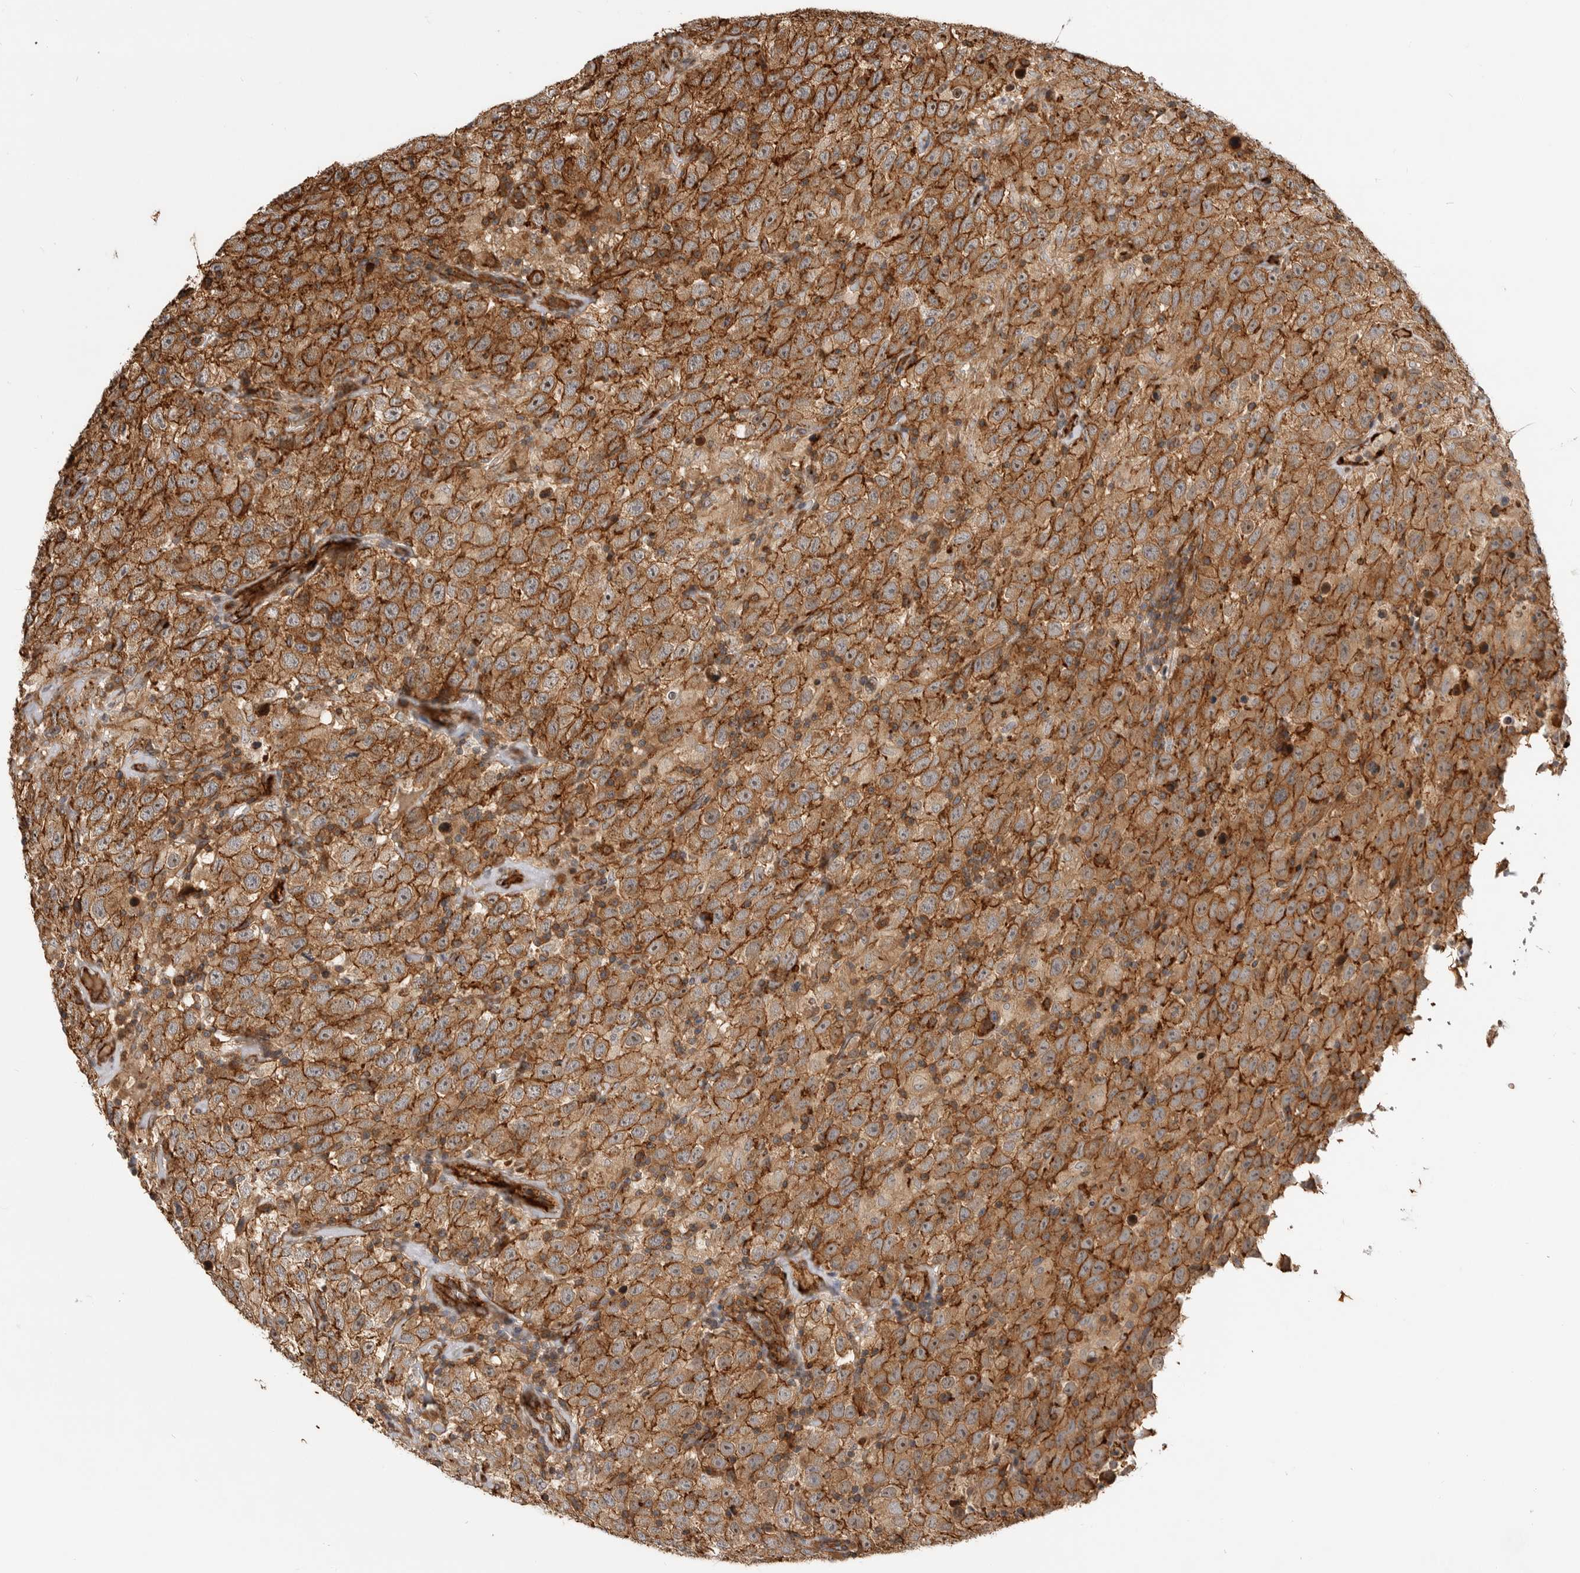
{"staining": {"intensity": "strong", "quantity": ">75%", "location": "cytoplasmic/membranous"}, "tissue": "testis cancer", "cell_type": "Tumor cells", "image_type": "cancer", "snomed": [{"axis": "morphology", "description": "Seminoma, NOS"}, {"axis": "topography", "description": "Testis"}], "caption": "Strong cytoplasmic/membranous protein staining is appreciated in approximately >75% of tumor cells in testis seminoma. The protein of interest is shown in brown color, while the nuclei are stained blue.", "gene": "GPATCH2", "patient": {"sex": "male", "age": 41}}